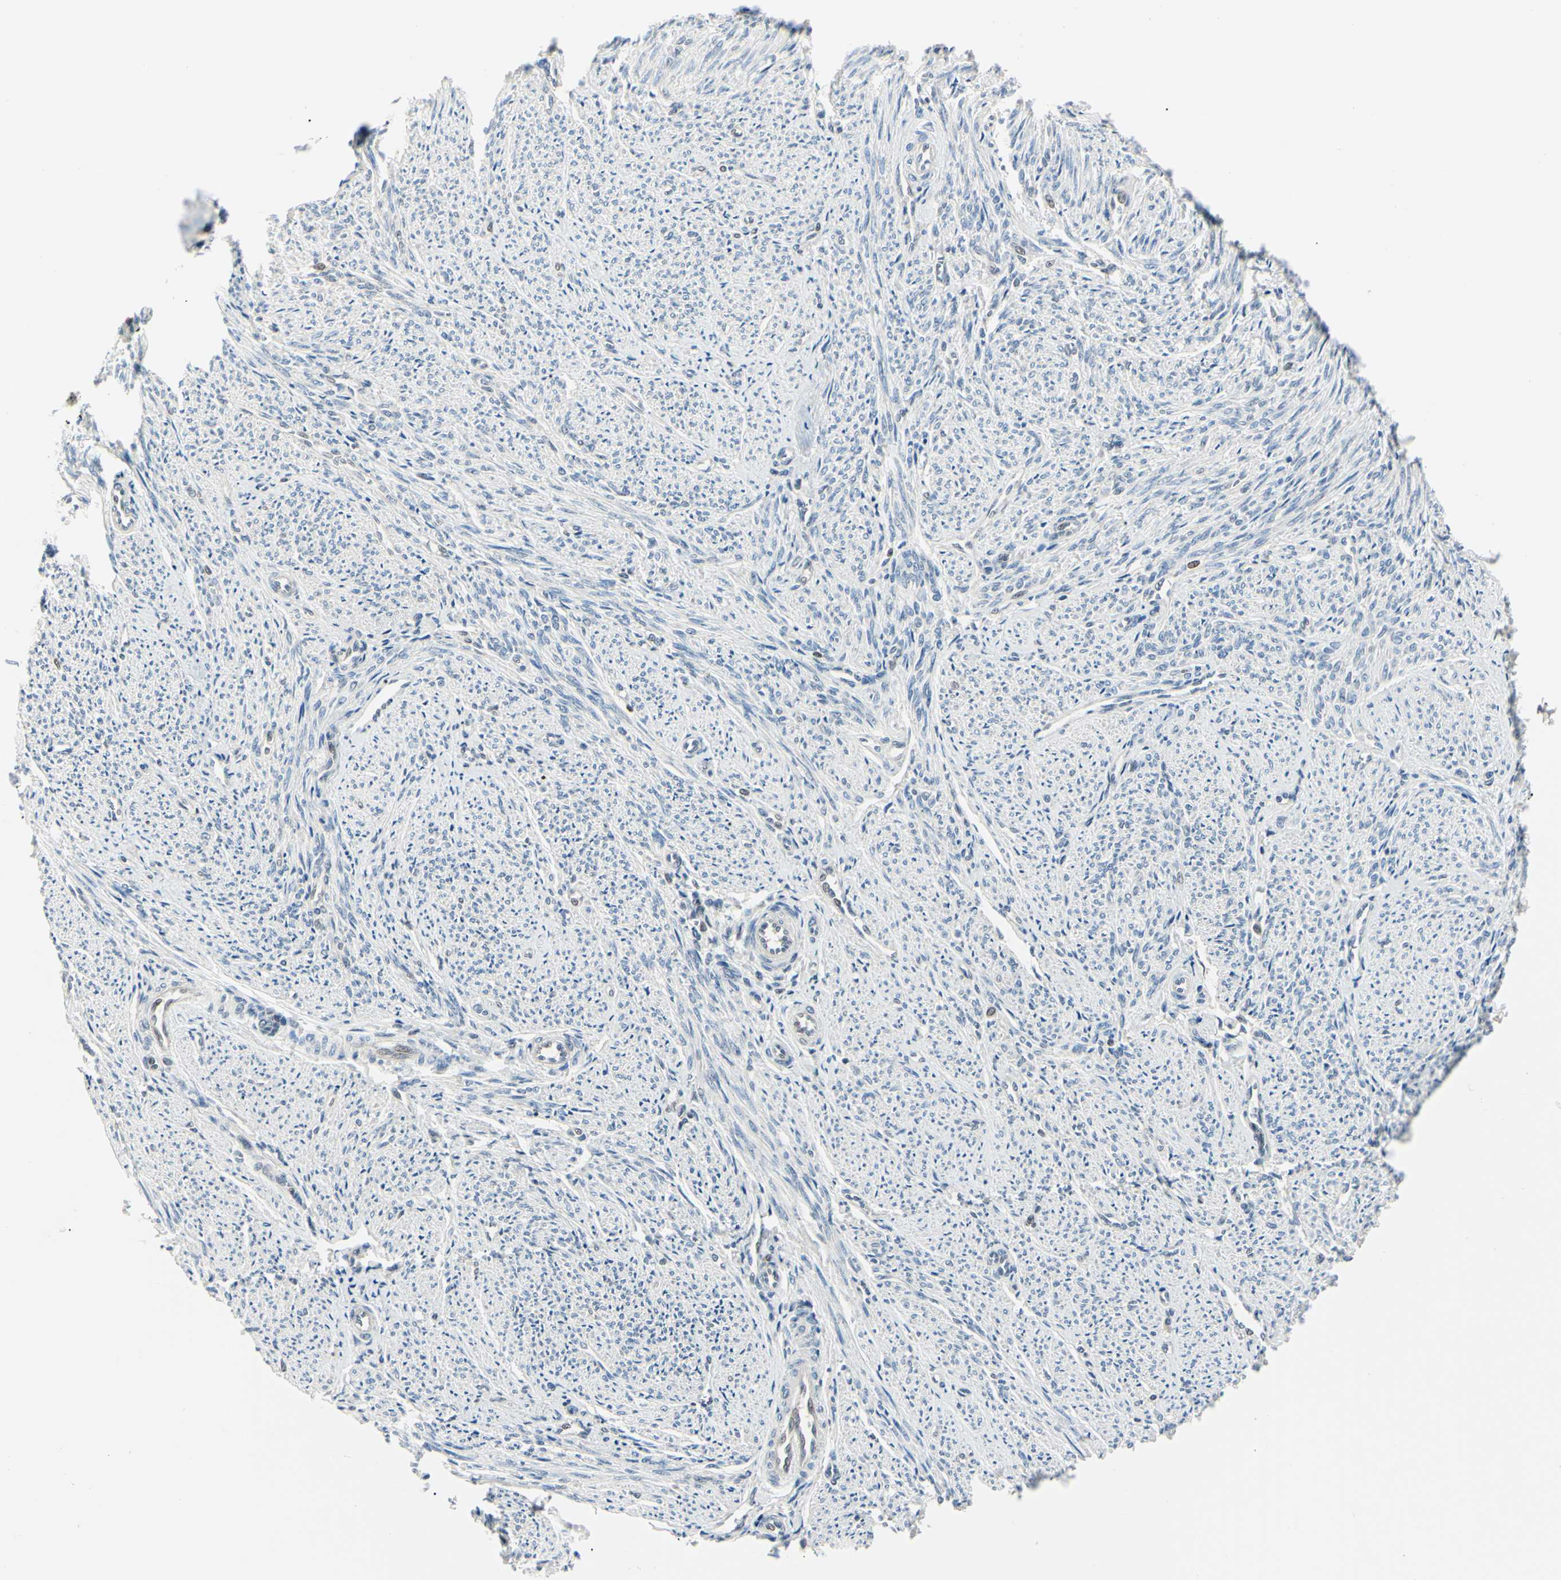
{"staining": {"intensity": "negative", "quantity": "none", "location": "none"}, "tissue": "smooth muscle", "cell_type": "Smooth muscle cells", "image_type": "normal", "snomed": [{"axis": "morphology", "description": "Normal tissue, NOS"}, {"axis": "topography", "description": "Smooth muscle"}], "caption": "Protein analysis of unremarkable smooth muscle shows no significant positivity in smooth muscle cells.", "gene": "PGK1", "patient": {"sex": "female", "age": 65}}